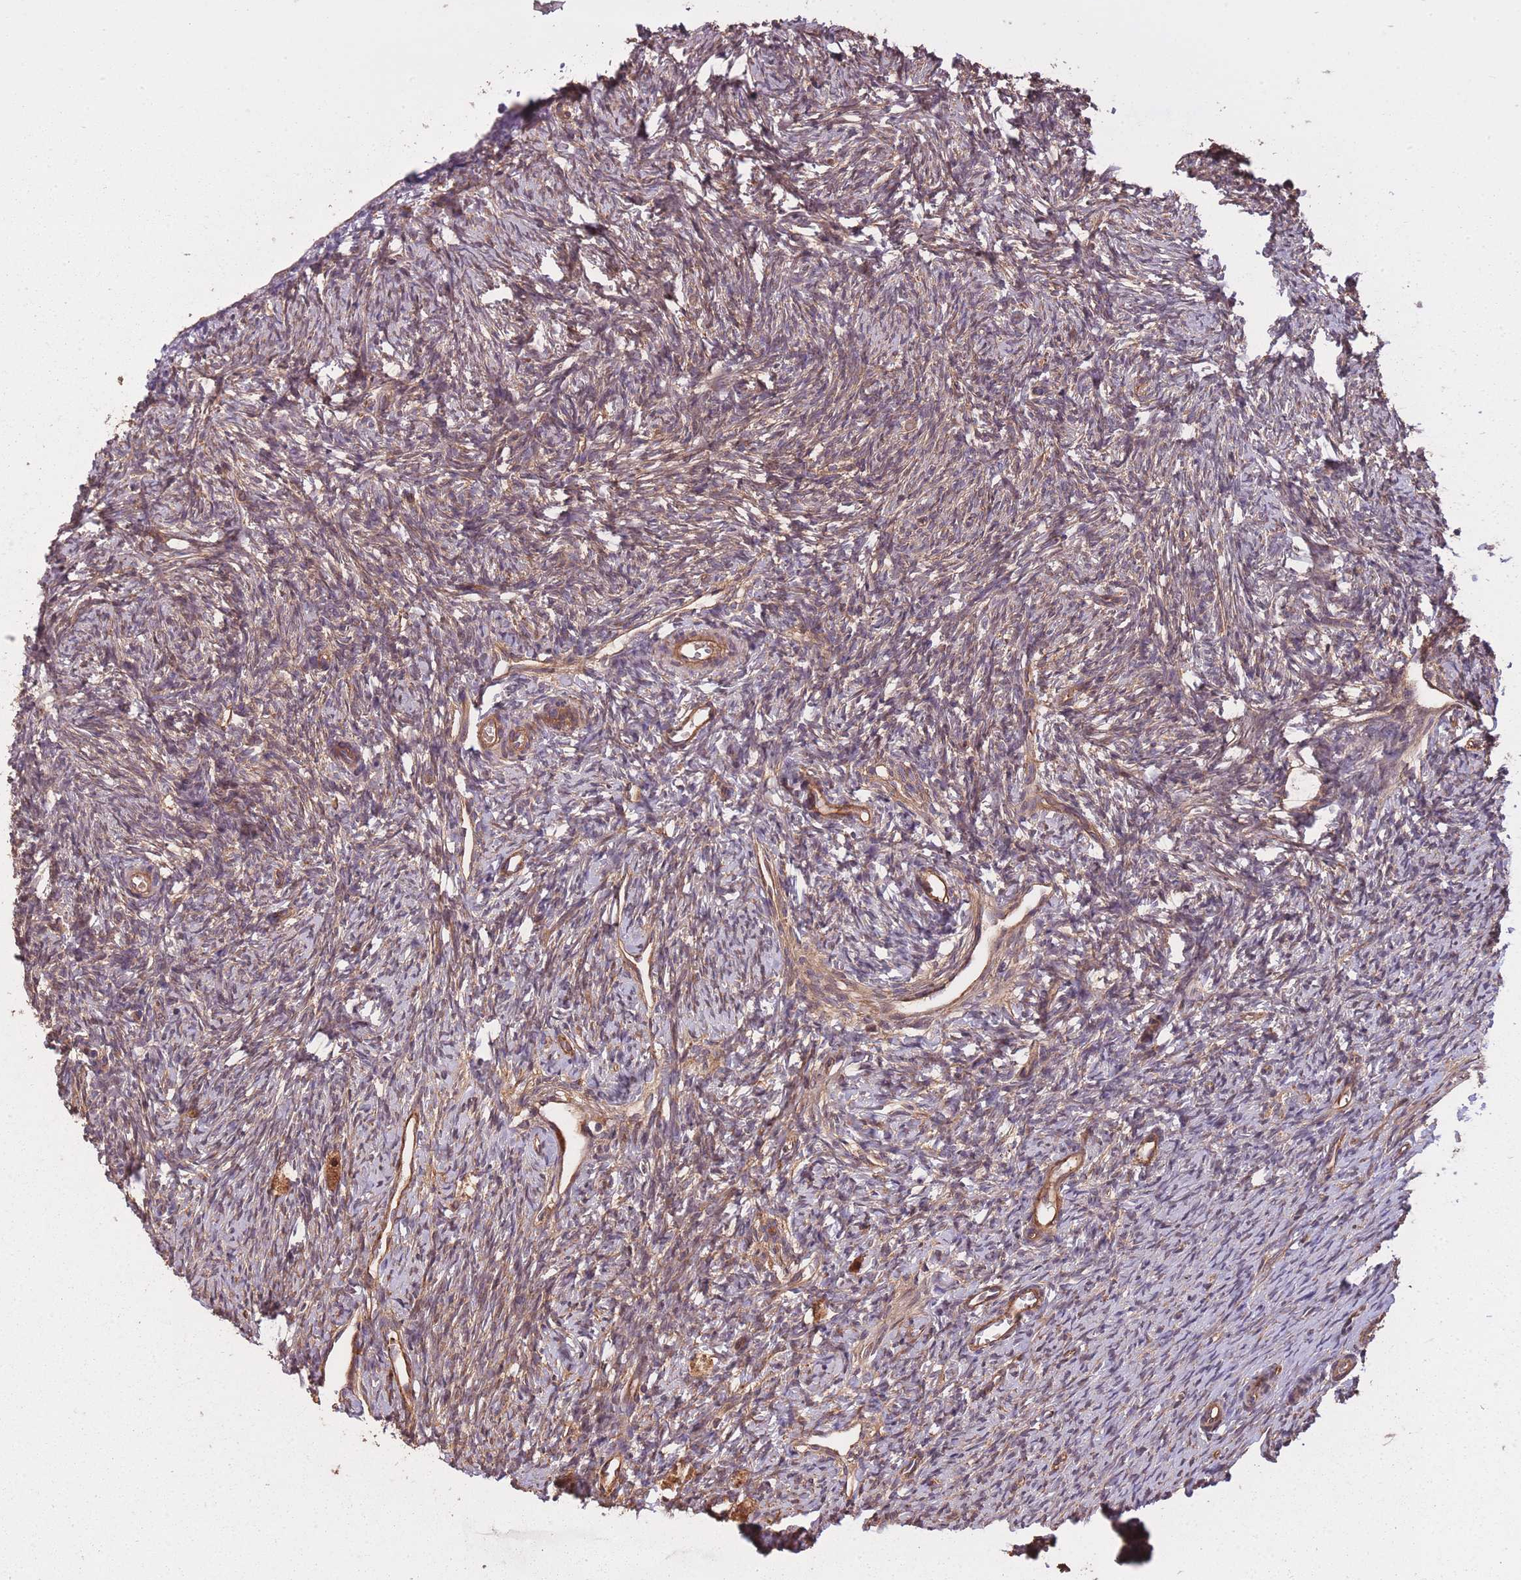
{"staining": {"intensity": "moderate", "quantity": "25%-75%", "location": "cytoplasmic/membranous"}, "tissue": "ovary", "cell_type": "Ovarian stroma cells", "image_type": "normal", "snomed": [{"axis": "morphology", "description": "Normal tissue, NOS"}, {"axis": "topography", "description": "Ovary"}], "caption": "The image reveals a brown stain indicating the presence of a protein in the cytoplasmic/membranous of ovarian stroma cells in ovary. (Brightfield microscopy of DAB IHC at high magnification).", "gene": "ARMH3", "patient": {"sex": "female", "age": 51}}